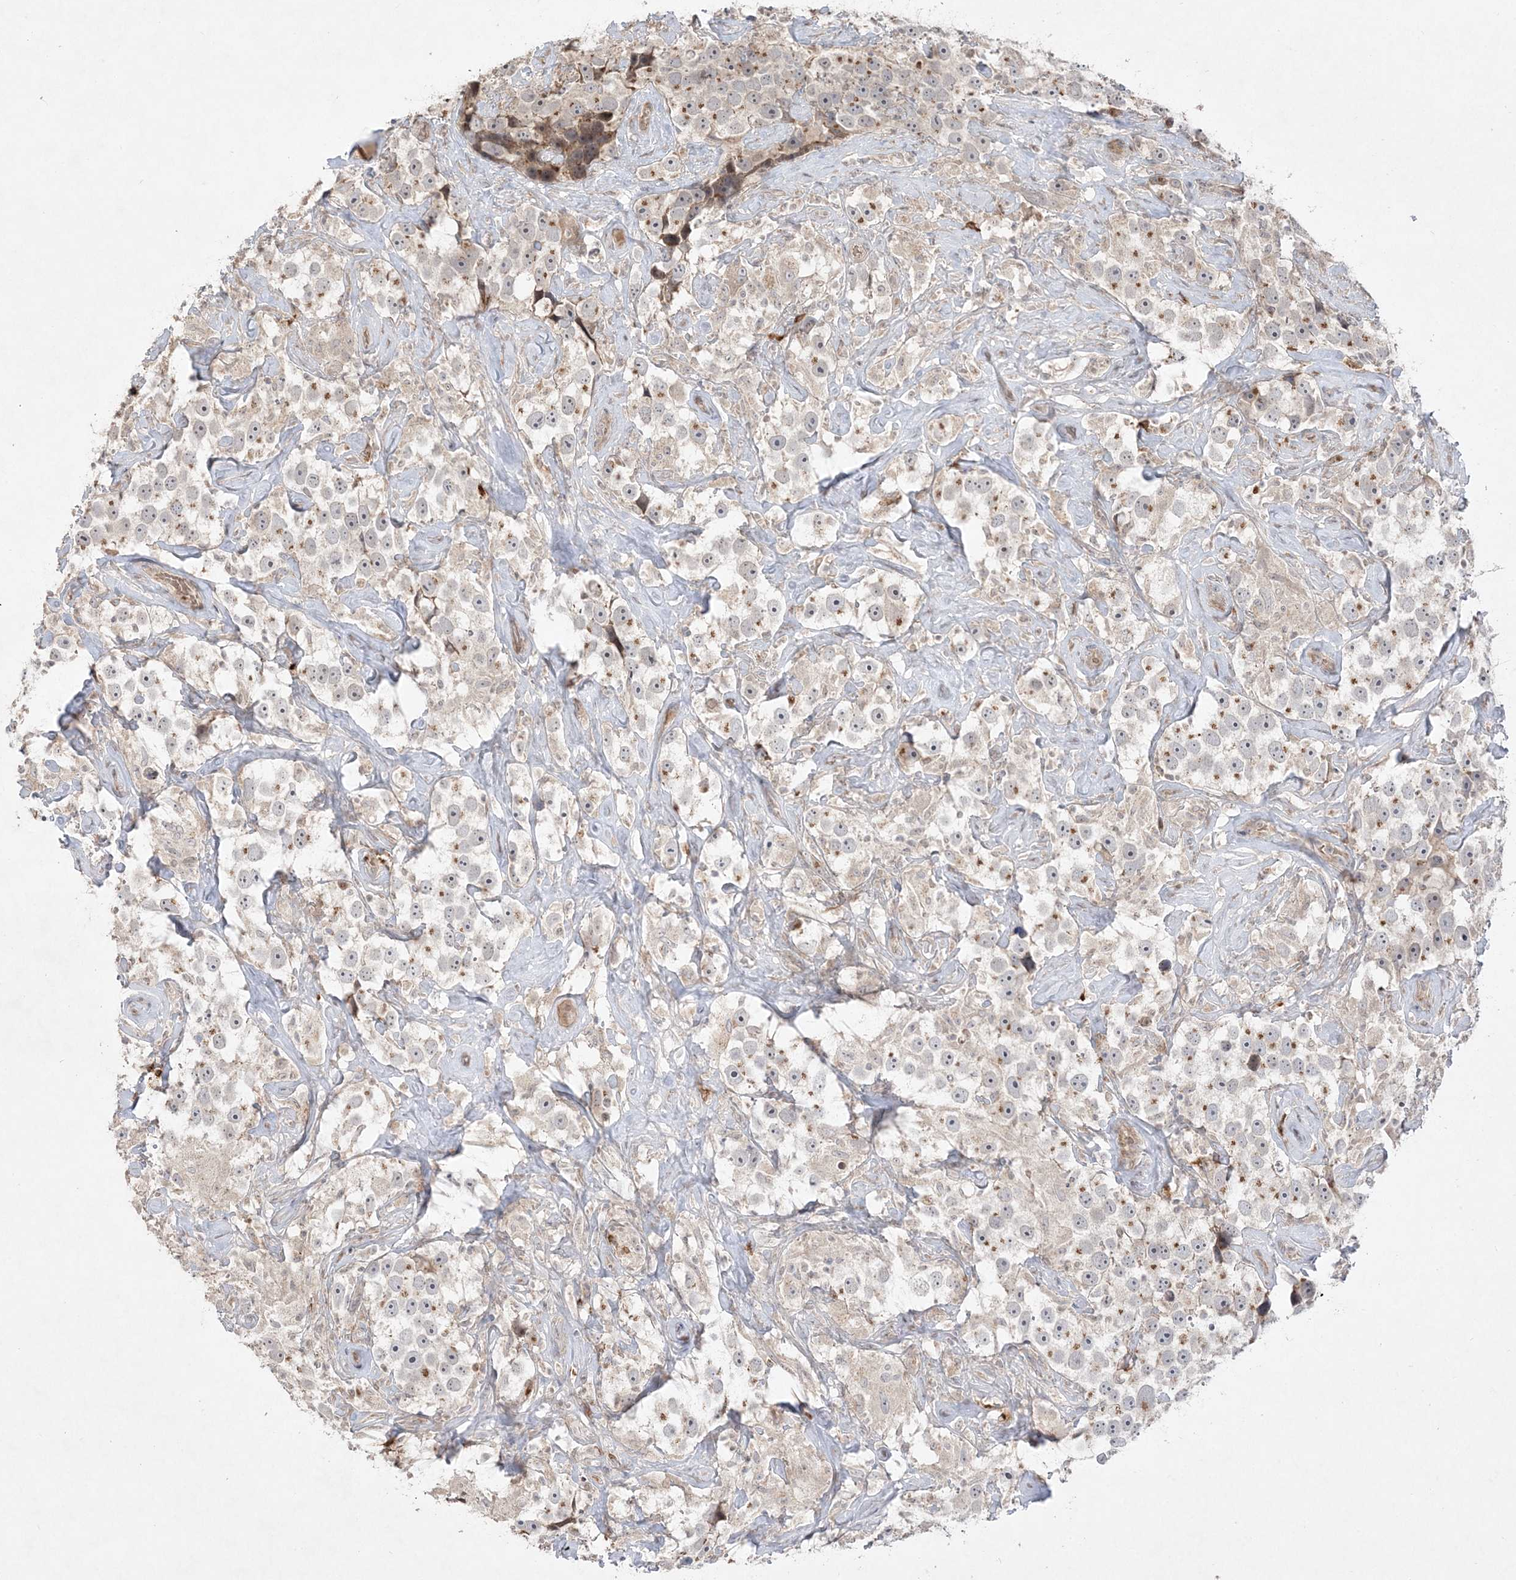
{"staining": {"intensity": "negative", "quantity": "none", "location": "none"}, "tissue": "testis cancer", "cell_type": "Tumor cells", "image_type": "cancer", "snomed": [{"axis": "morphology", "description": "Seminoma, NOS"}, {"axis": "topography", "description": "Testis"}], "caption": "Protein analysis of testis cancer exhibits no significant positivity in tumor cells. (DAB IHC, high magnification).", "gene": "CLNK", "patient": {"sex": "male", "age": 49}}